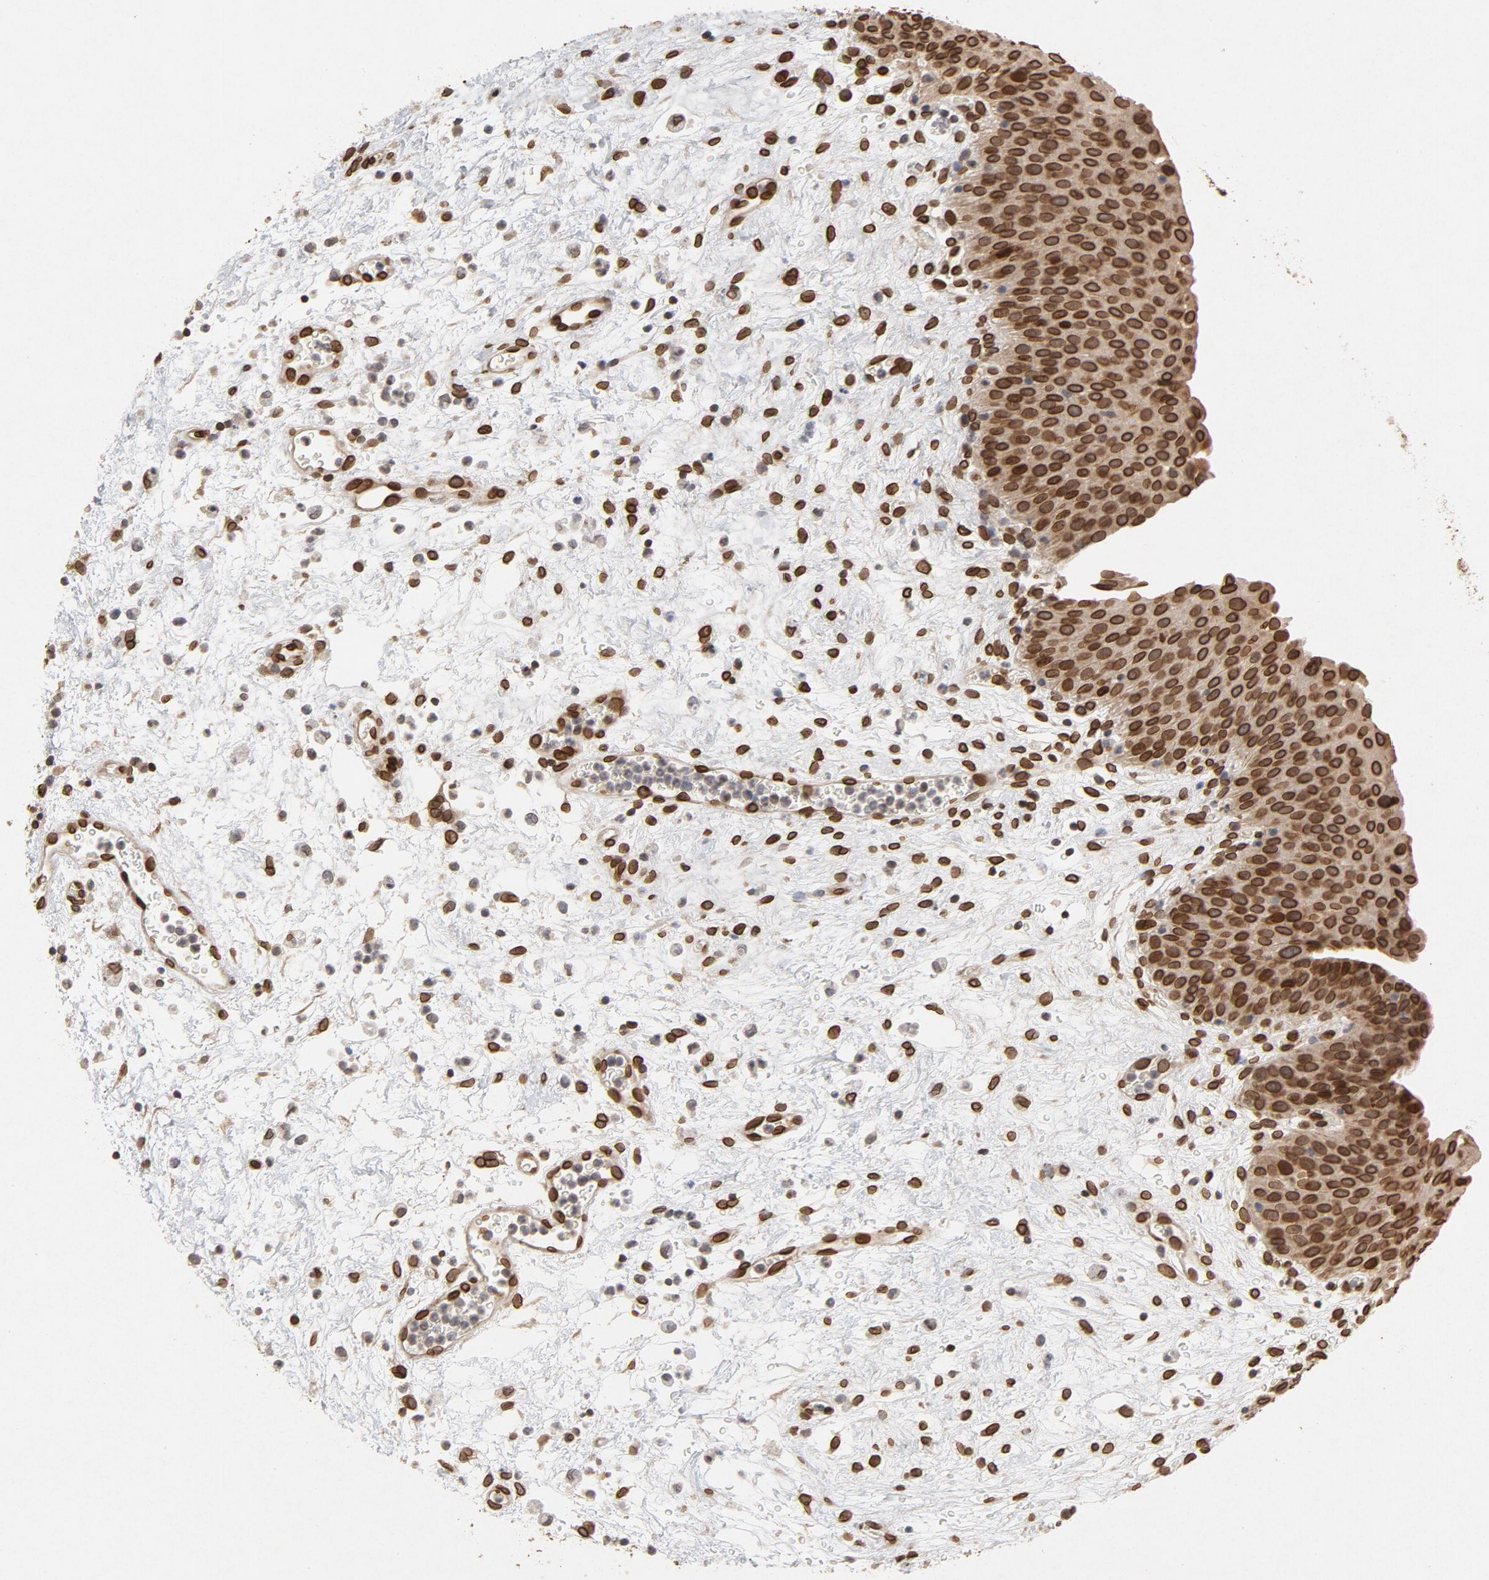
{"staining": {"intensity": "strong", "quantity": ">75%", "location": "cytoplasmic/membranous,nuclear"}, "tissue": "urinary bladder", "cell_type": "Urothelial cells", "image_type": "normal", "snomed": [{"axis": "morphology", "description": "Normal tissue, NOS"}, {"axis": "morphology", "description": "Dysplasia, NOS"}, {"axis": "topography", "description": "Urinary bladder"}], "caption": "Immunohistochemical staining of normal human urinary bladder demonstrates >75% levels of strong cytoplasmic/membranous,nuclear protein positivity in approximately >75% of urothelial cells.", "gene": "LMNA", "patient": {"sex": "male", "age": 35}}